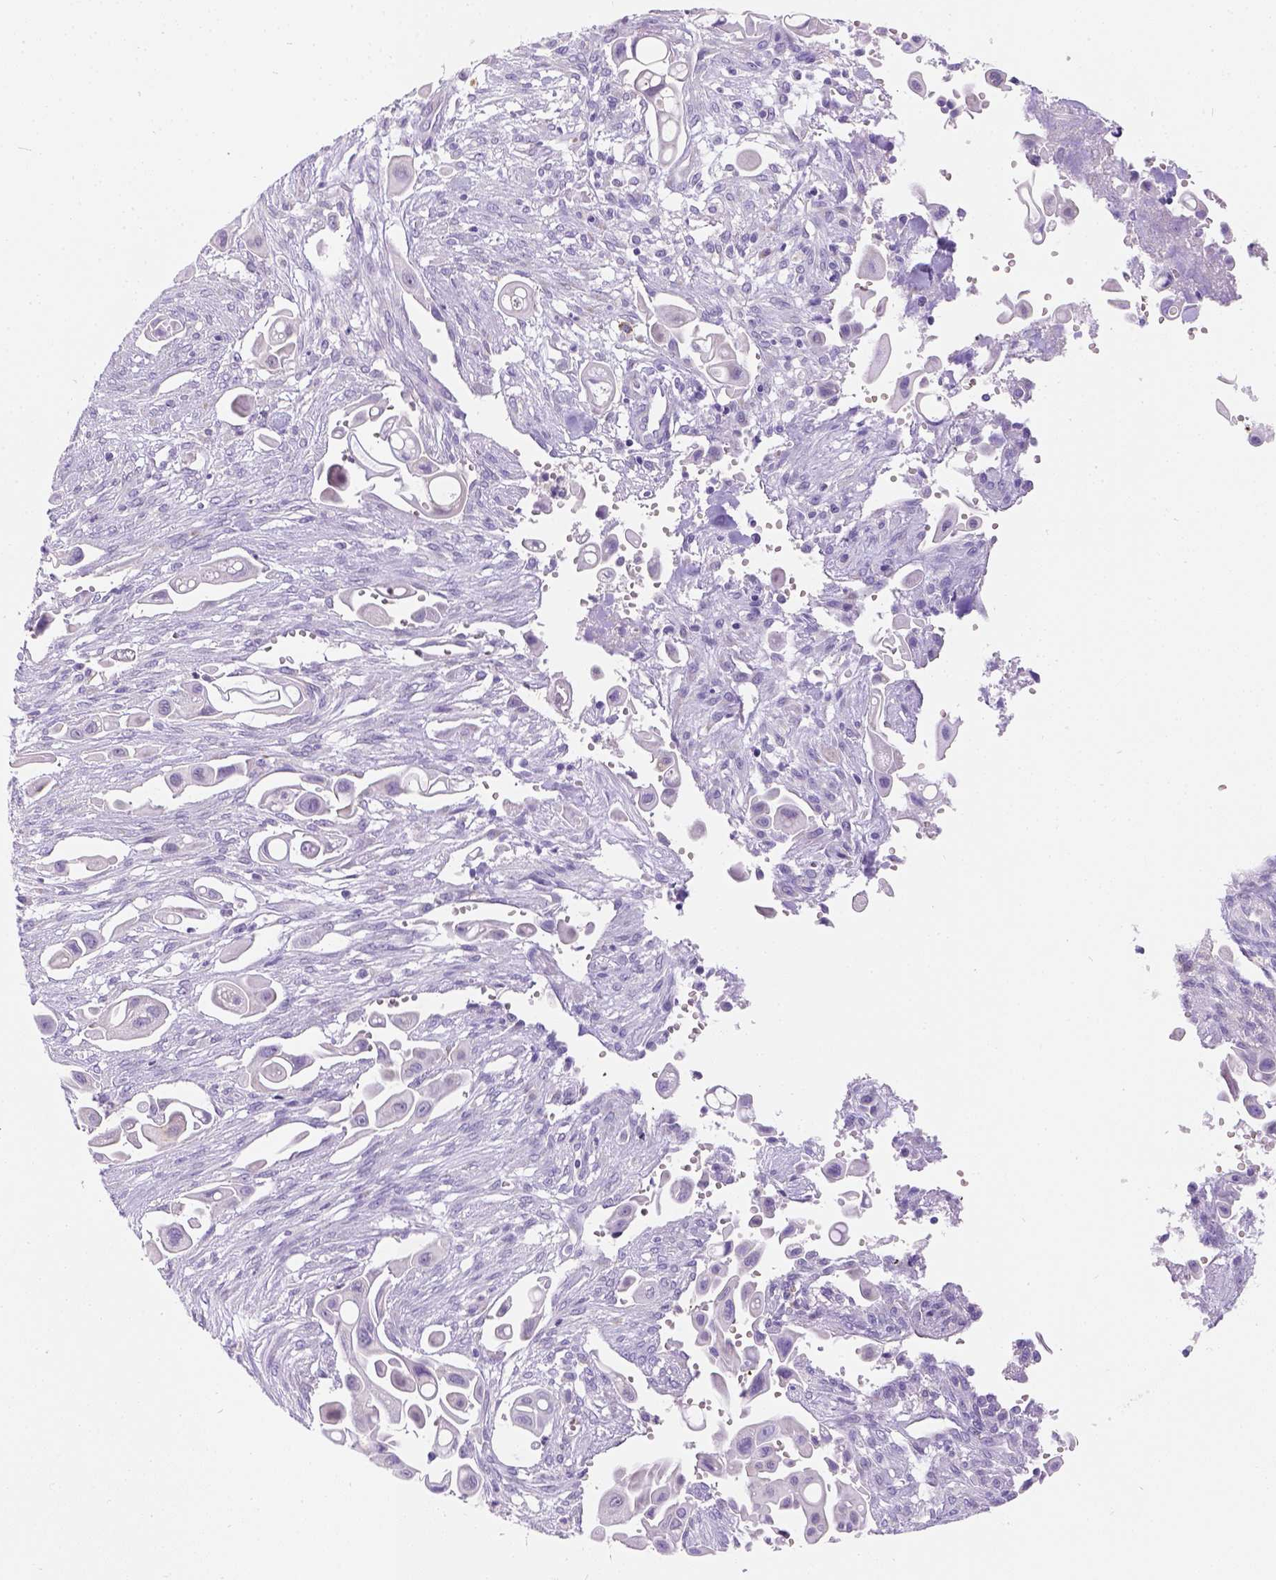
{"staining": {"intensity": "negative", "quantity": "none", "location": "none"}, "tissue": "pancreatic cancer", "cell_type": "Tumor cells", "image_type": "cancer", "snomed": [{"axis": "morphology", "description": "Adenocarcinoma, NOS"}, {"axis": "topography", "description": "Pancreas"}], "caption": "Pancreatic adenocarcinoma was stained to show a protein in brown. There is no significant expression in tumor cells. (Stains: DAB (3,3'-diaminobenzidine) immunohistochemistry with hematoxylin counter stain, Microscopy: brightfield microscopy at high magnification).", "gene": "PHF7", "patient": {"sex": "male", "age": 50}}